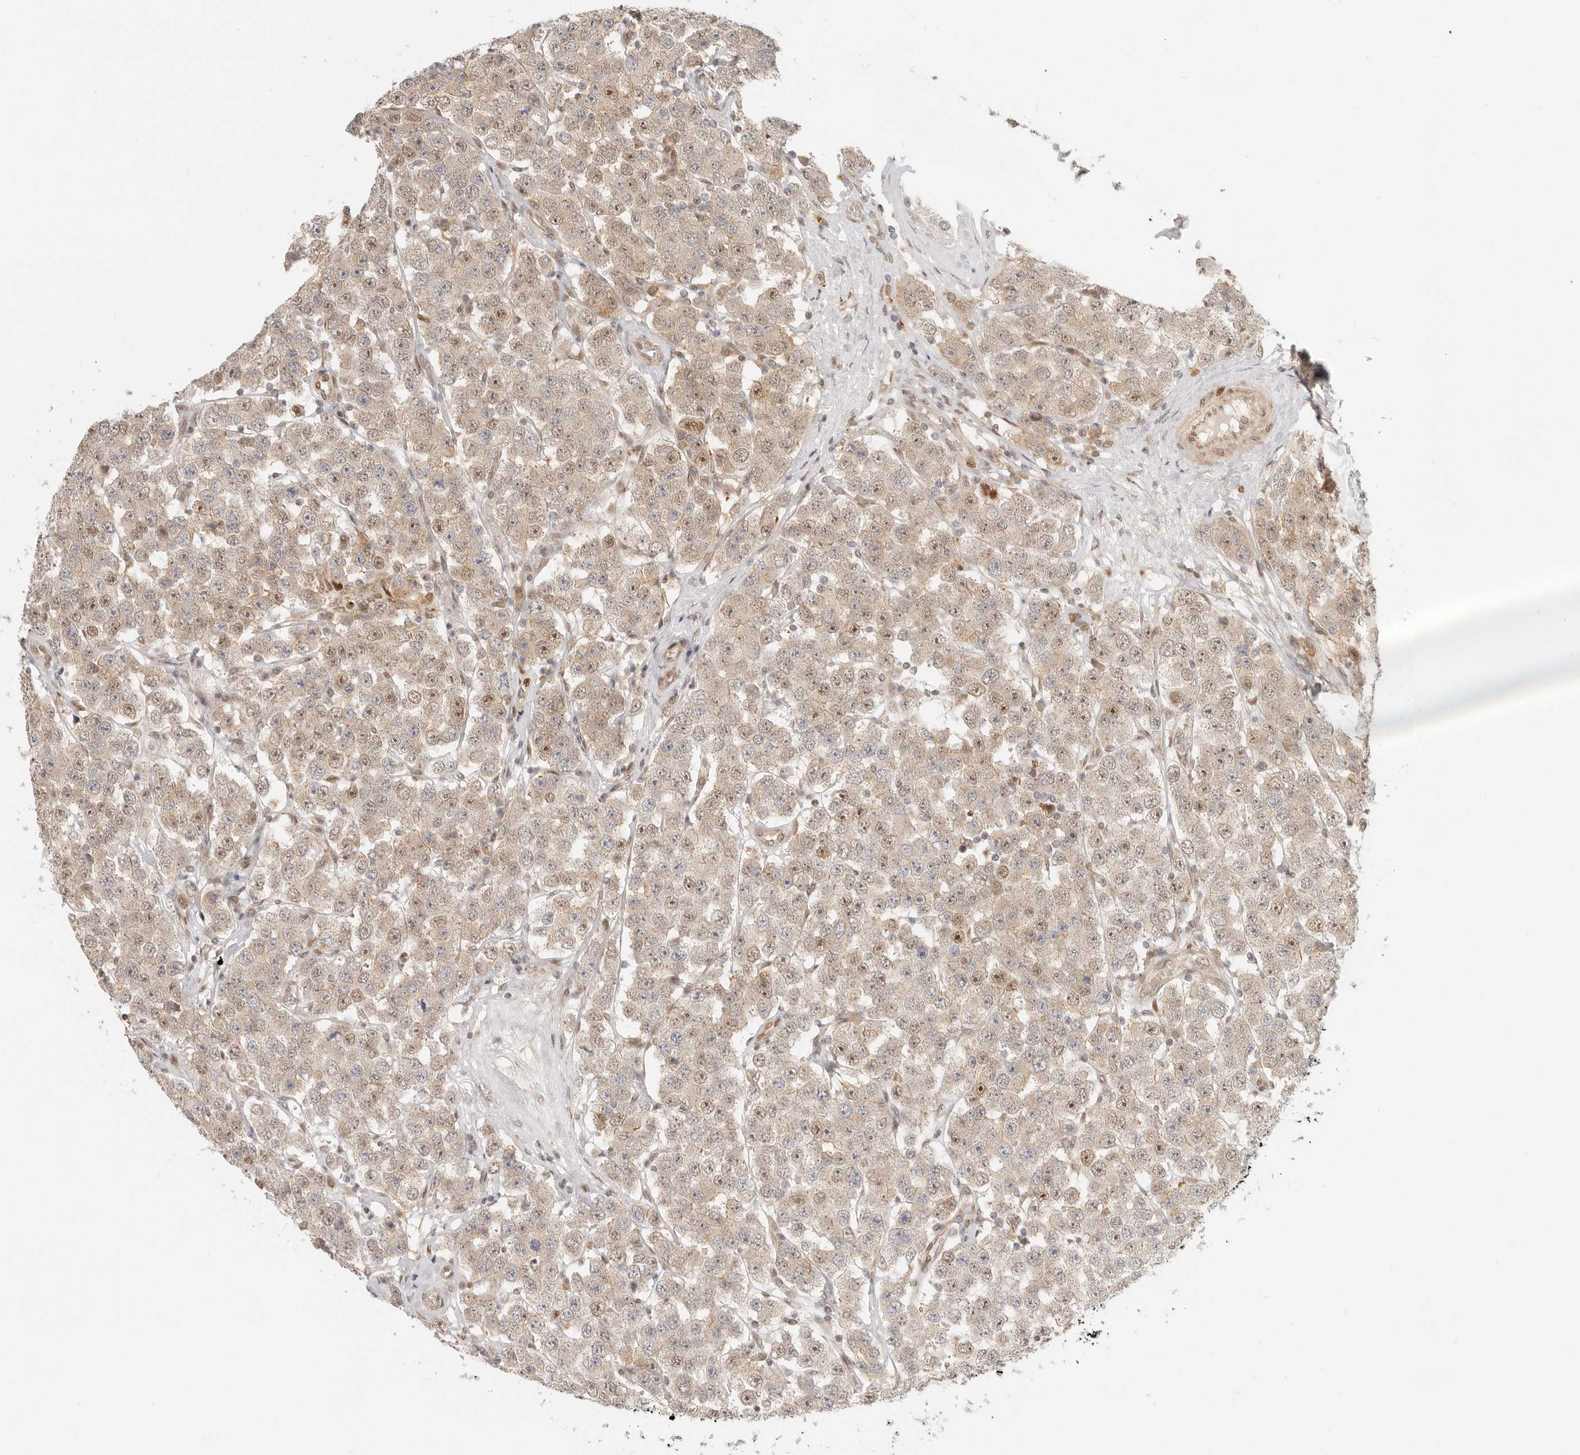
{"staining": {"intensity": "weak", "quantity": ">75%", "location": "cytoplasmic/membranous,nuclear"}, "tissue": "testis cancer", "cell_type": "Tumor cells", "image_type": "cancer", "snomed": [{"axis": "morphology", "description": "Seminoma, NOS"}, {"axis": "topography", "description": "Testis"}], "caption": "Tumor cells display low levels of weak cytoplasmic/membranous and nuclear staining in about >75% of cells in human testis cancer (seminoma).", "gene": "TUFT1", "patient": {"sex": "male", "age": 28}}